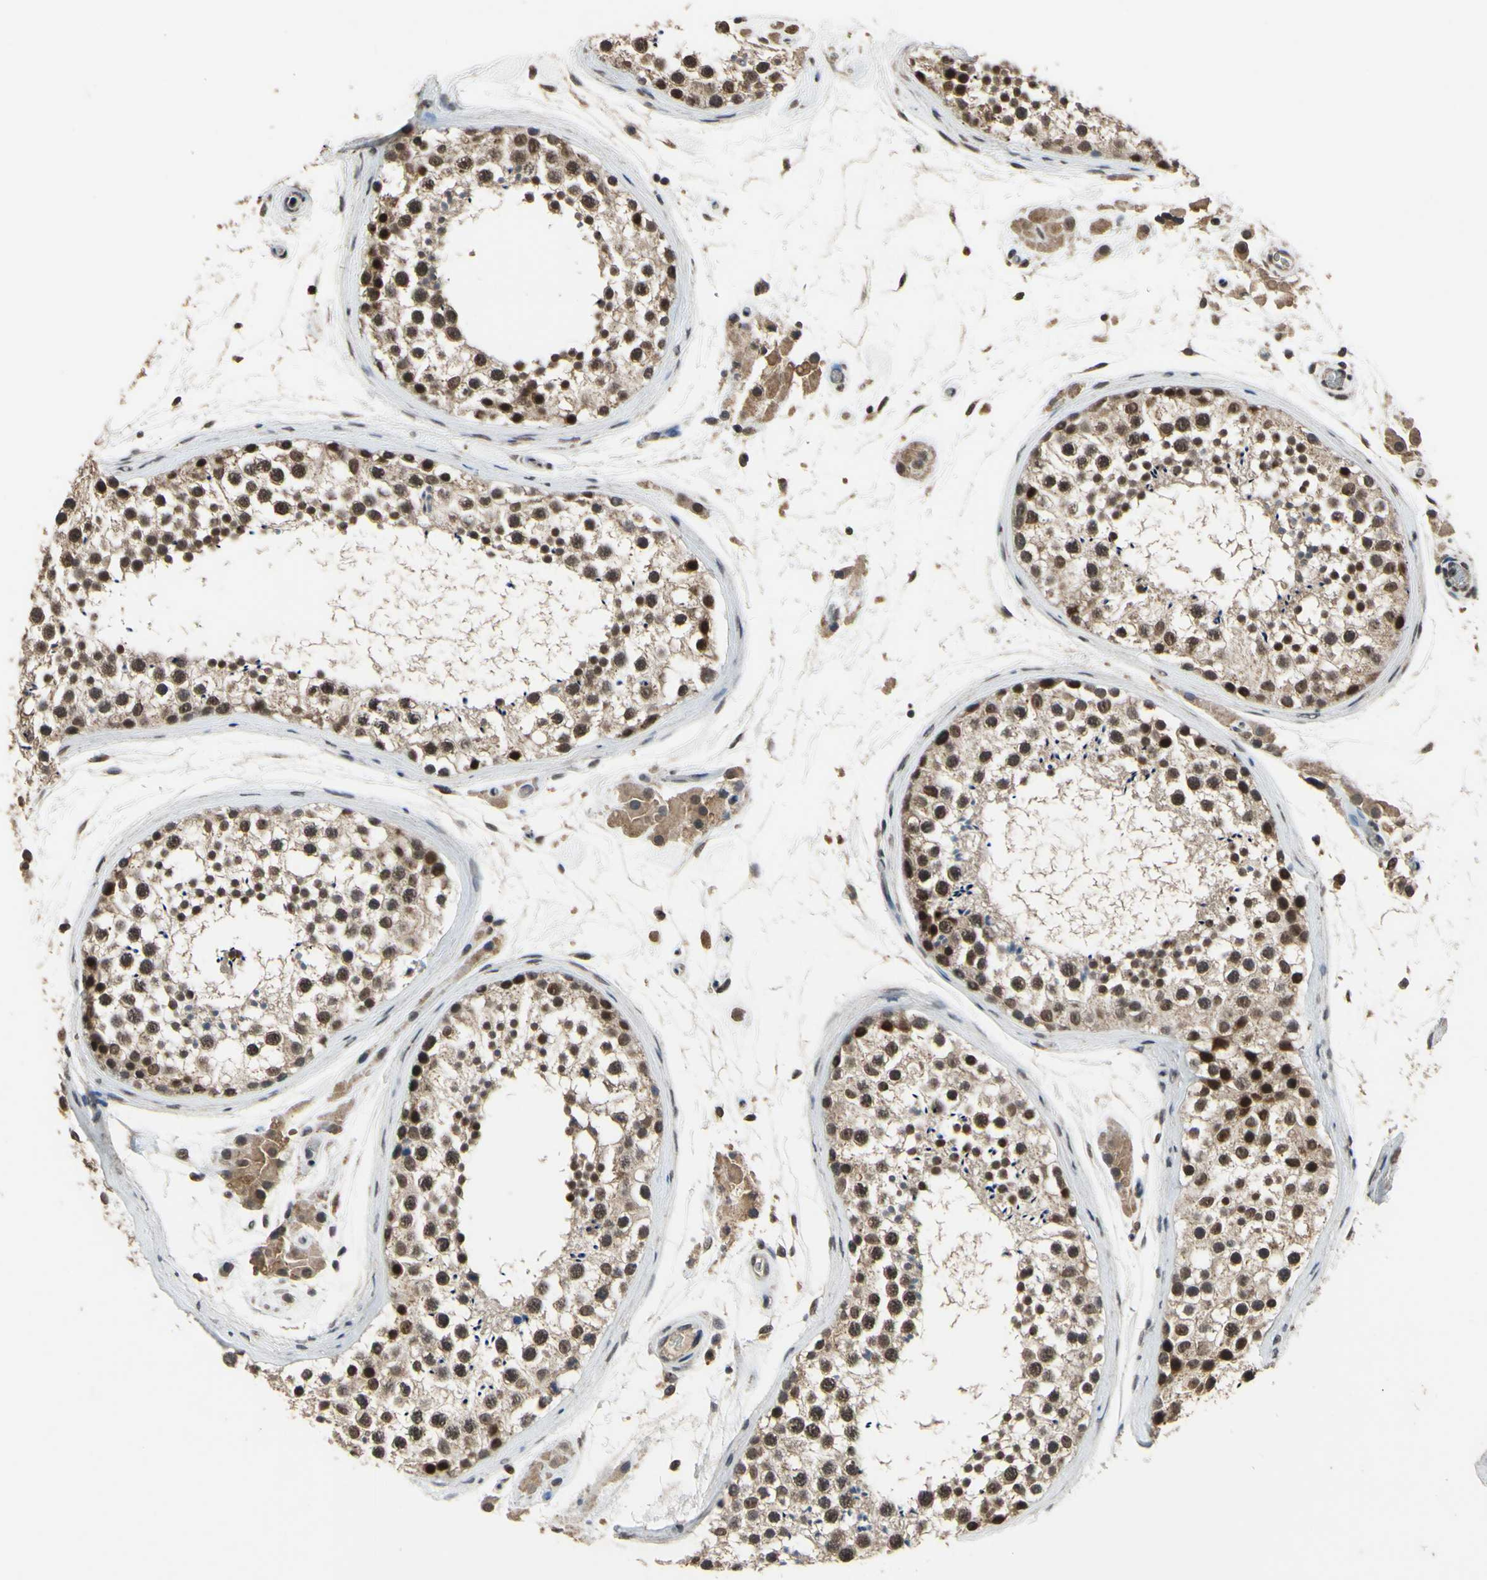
{"staining": {"intensity": "strong", "quantity": ">75%", "location": "cytoplasmic/membranous,nuclear"}, "tissue": "testis", "cell_type": "Cells in seminiferous ducts", "image_type": "normal", "snomed": [{"axis": "morphology", "description": "Normal tissue, NOS"}, {"axis": "topography", "description": "Testis"}], "caption": "Protein staining by immunohistochemistry (IHC) demonstrates strong cytoplasmic/membranous,nuclear staining in approximately >75% of cells in seminiferous ducts in unremarkable testis.", "gene": "ZNF174", "patient": {"sex": "male", "age": 46}}